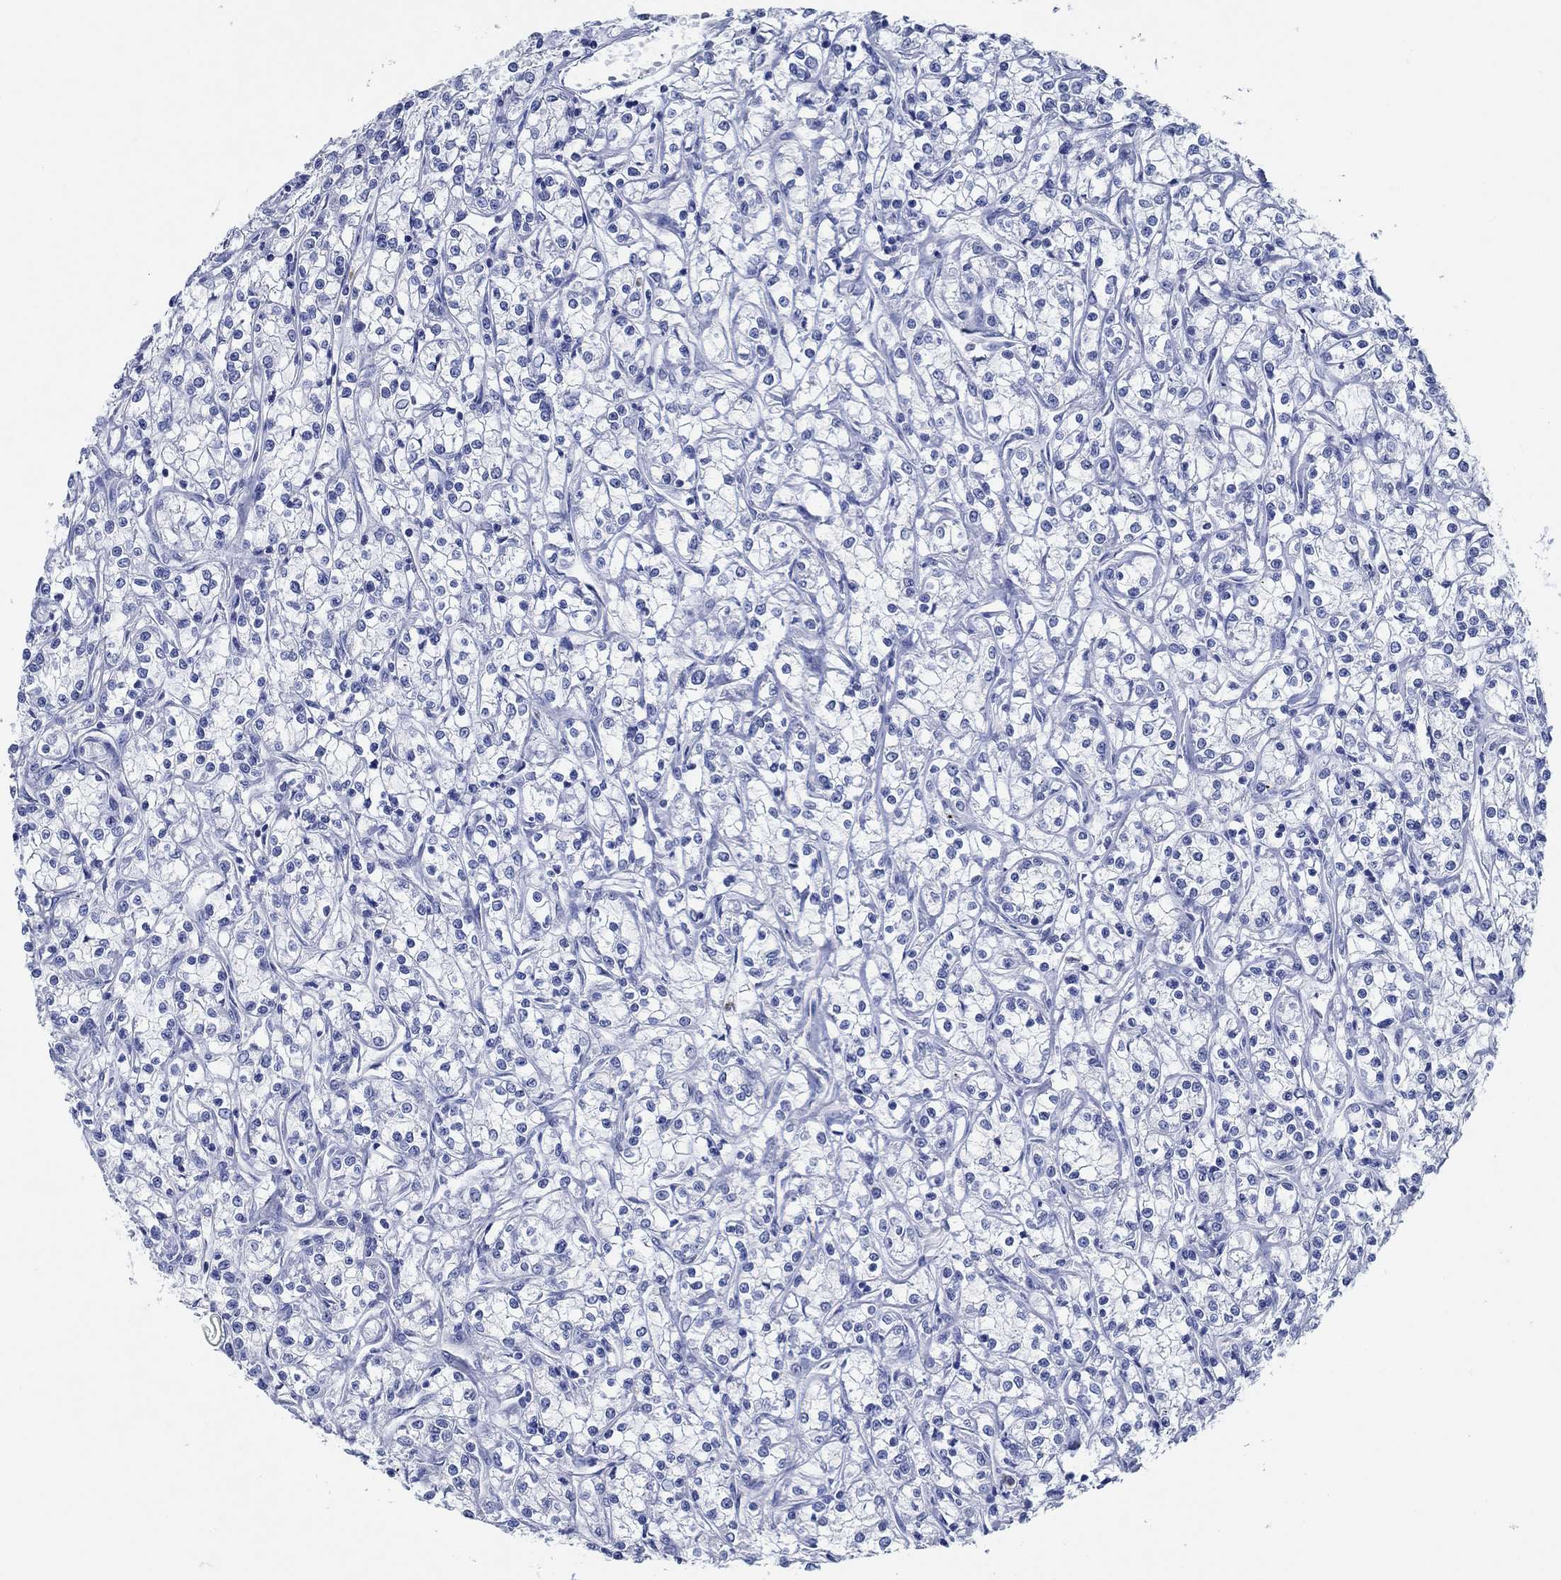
{"staining": {"intensity": "negative", "quantity": "none", "location": "none"}, "tissue": "renal cancer", "cell_type": "Tumor cells", "image_type": "cancer", "snomed": [{"axis": "morphology", "description": "Adenocarcinoma, NOS"}, {"axis": "topography", "description": "Kidney"}], "caption": "Histopathology image shows no significant protein expression in tumor cells of adenocarcinoma (renal). (DAB (3,3'-diaminobenzidine) IHC visualized using brightfield microscopy, high magnification).", "gene": "ZNF671", "patient": {"sex": "female", "age": 59}}